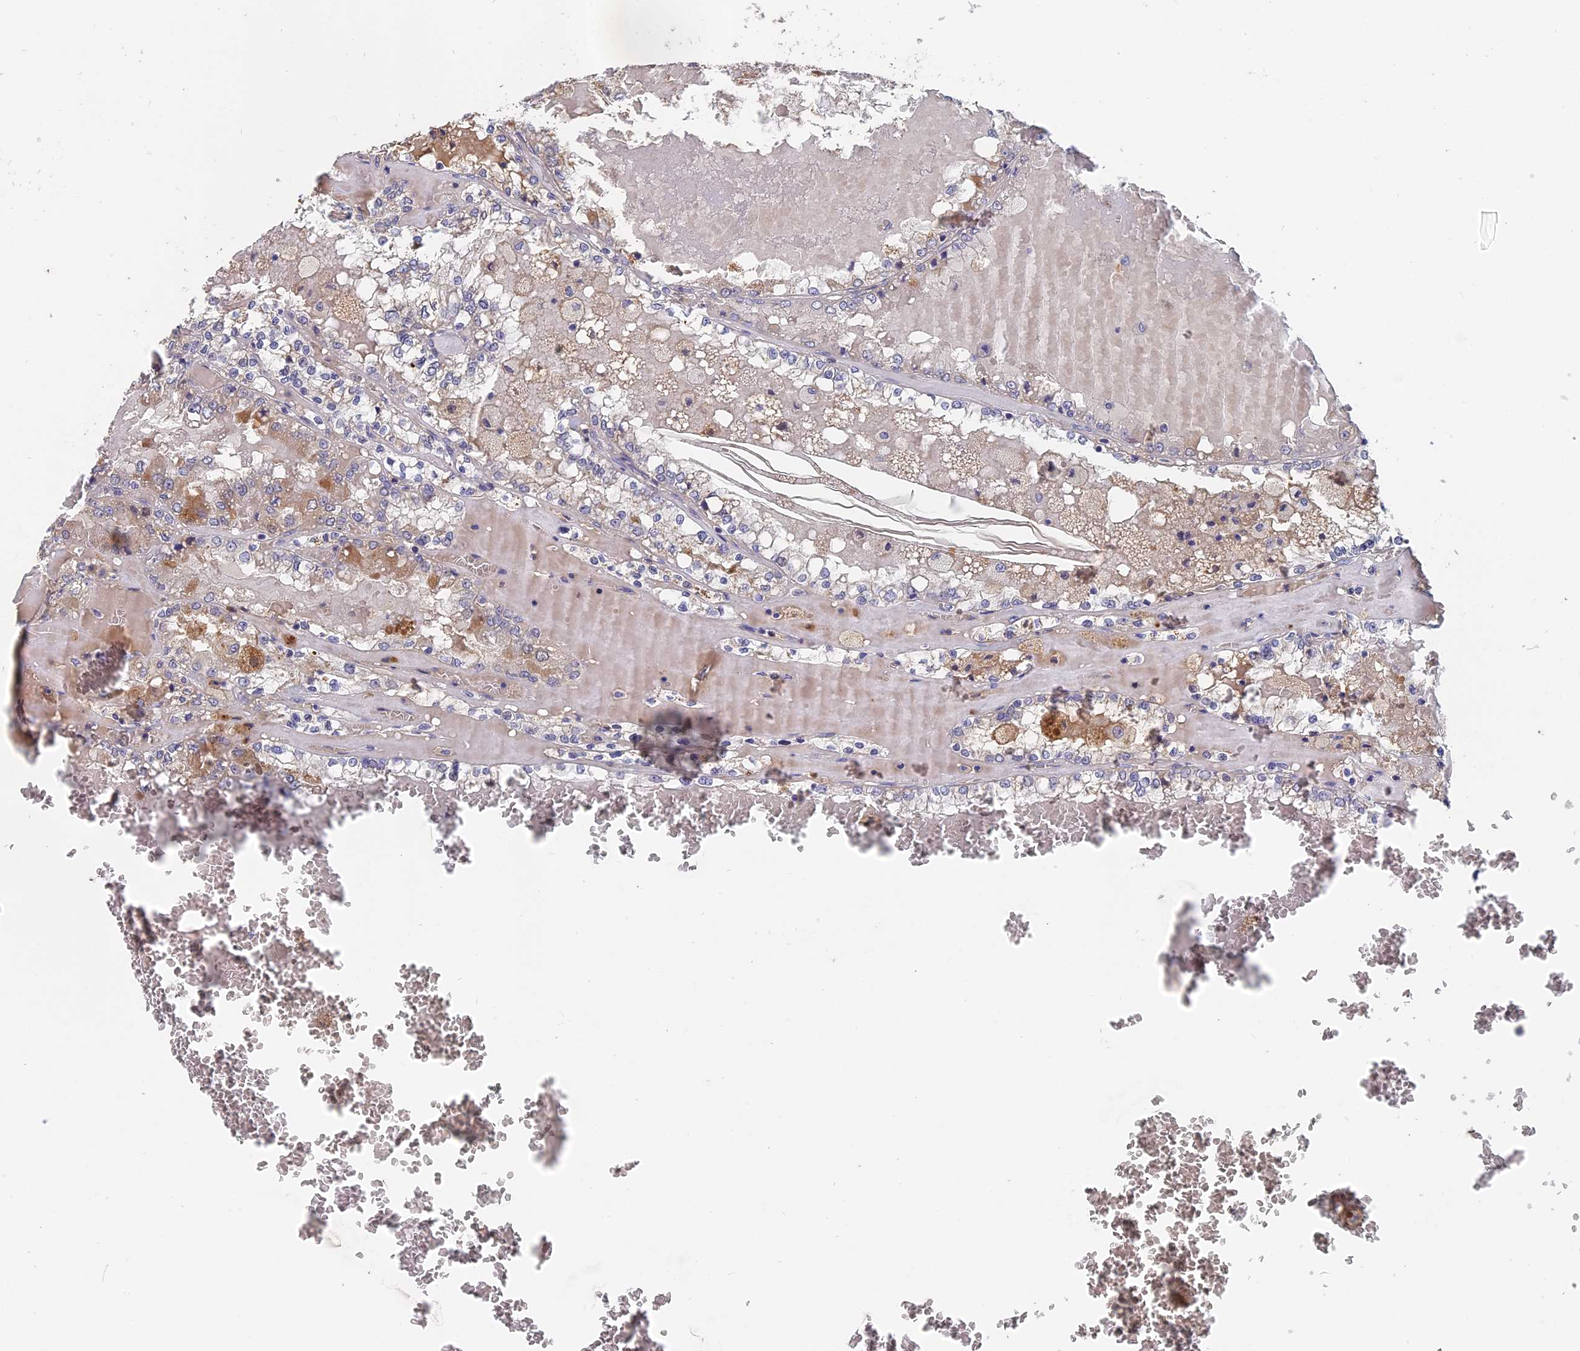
{"staining": {"intensity": "weak", "quantity": "25%-75%", "location": "cytoplasmic/membranous"}, "tissue": "renal cancer", "cell_type": "Tumor cells", "image_type": "cancer", "snomed": [{"axis": "morphology", "description": "Adenocarcinoma, NOS"}, {"axis": "topography", "description": "Kidney"}], "caption": "Protein analysis of adenocarcinoma (renal) tissue reveals weak cytoplasmic/membranous staining in about 25%-75% of tumor cells.", "gene": "SLC33A1", "patient": {"sex": "female", "age": 56}}